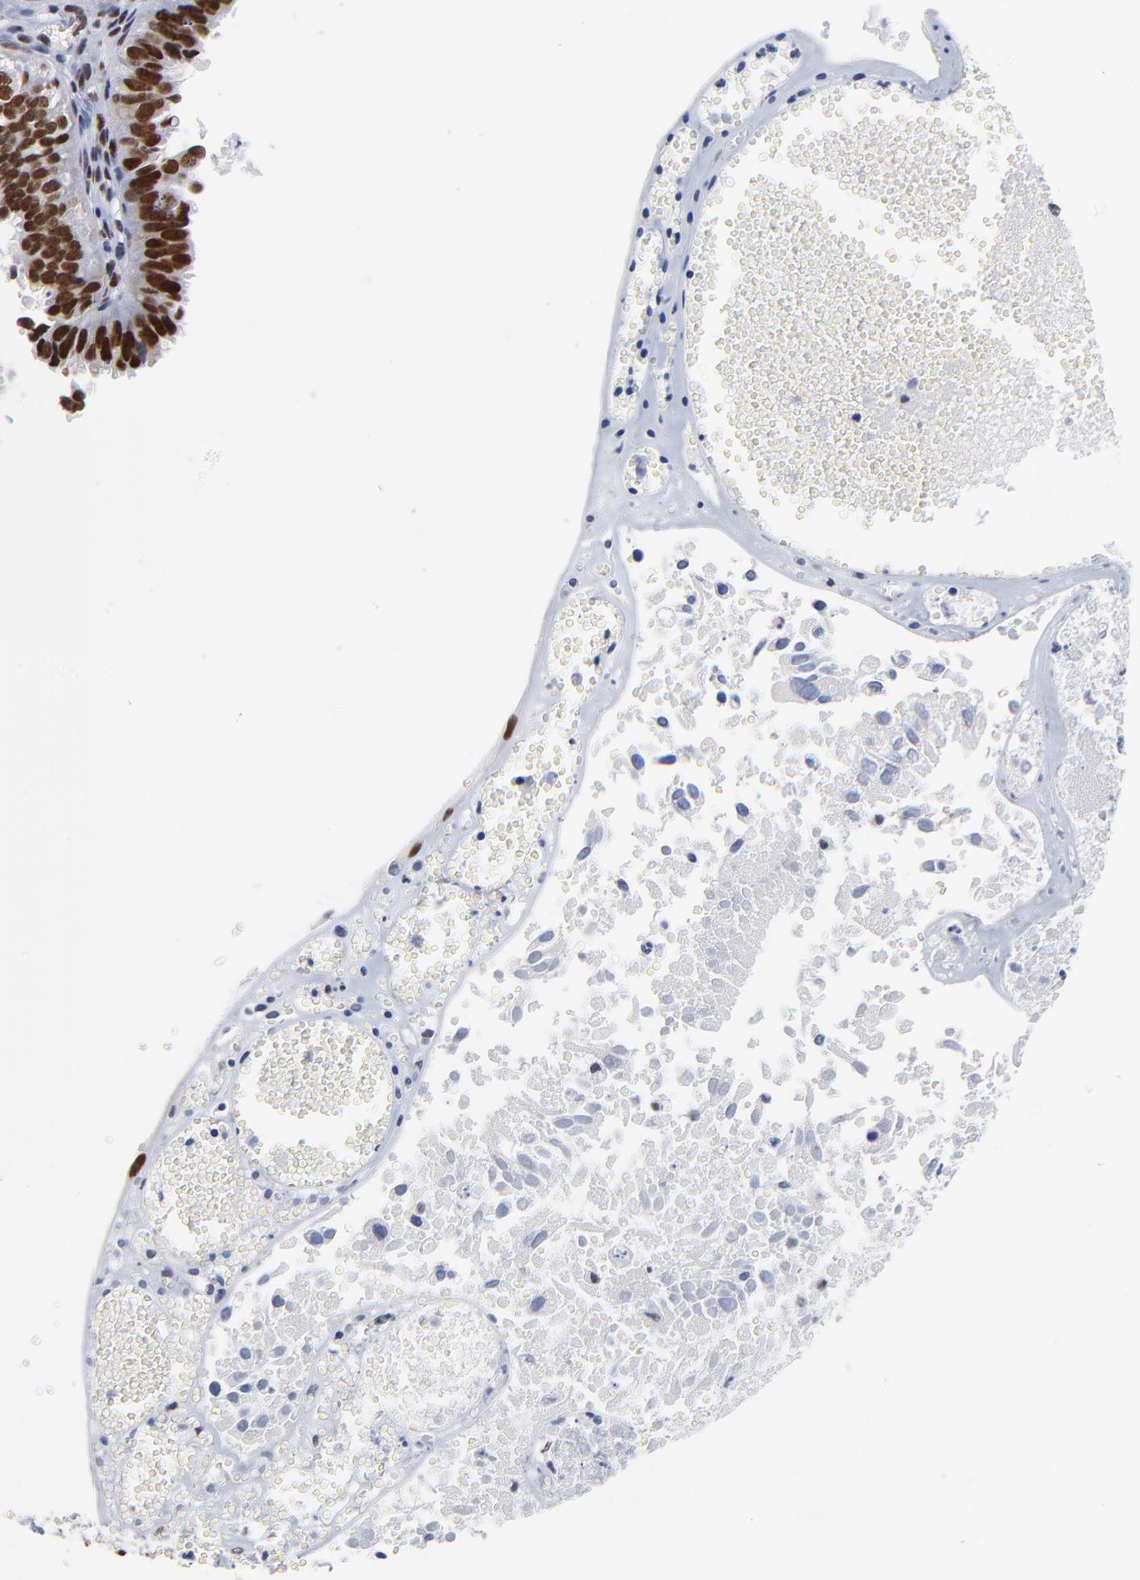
{"staining": {"intensity": "strong", "quantity": ">75%", "location": "nuclear"}, "tissue": "ovarian cancer", "cell_type": "Tumor cells", "image_type": "cancer", "snomed": [{"axis": "morphology", "description": "Carcinoma, endometroid"}, {"axis": "topography", "description": "Ovary"}], "caption": "Immunohistochemical staining of human endometroid carcinoma (ovarian) exhibits strong nuclear protein positivity in approximately >75% of tumor cells.", "gene": "ZMYM3", "patient": {"sex": "female", "age": 85}}